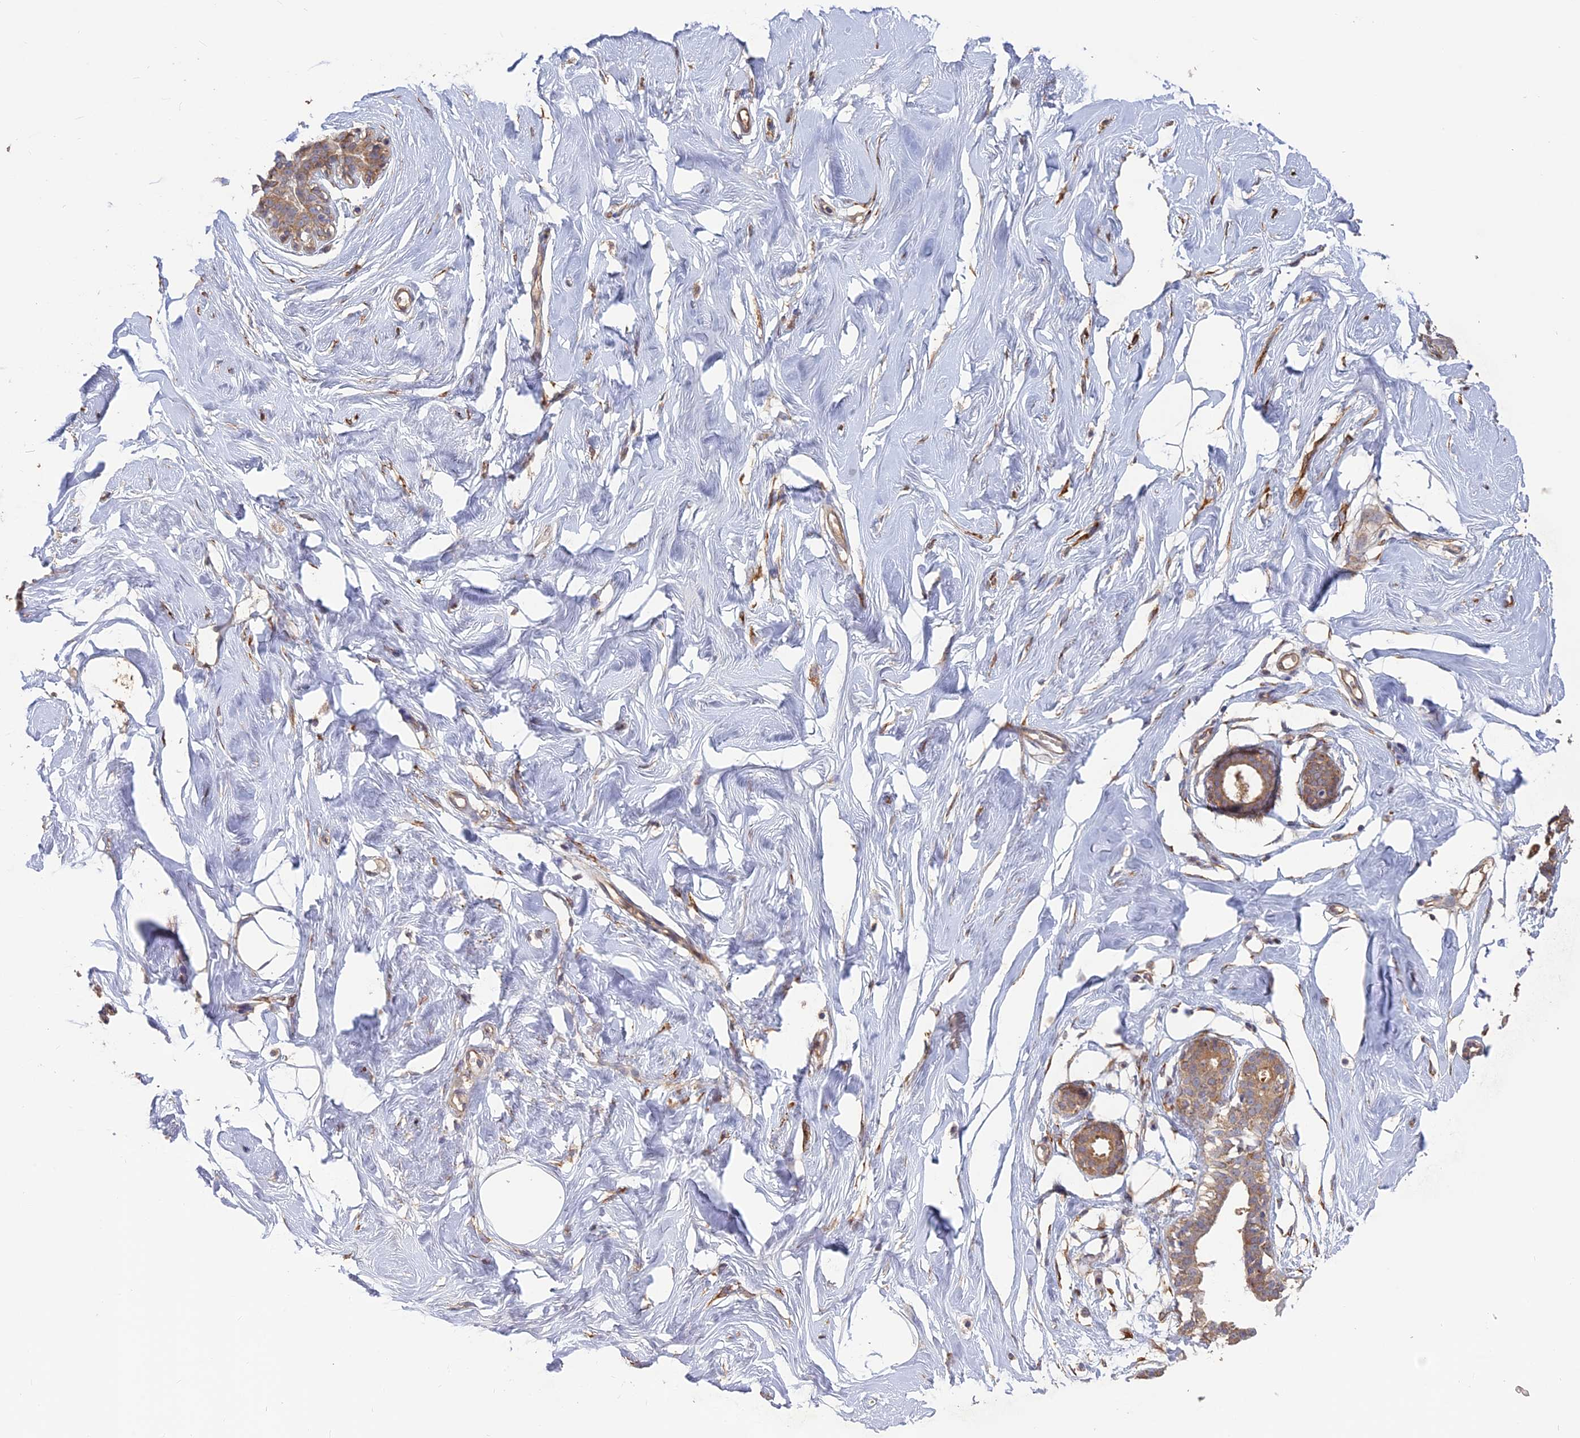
{"staining": {"intensity": "moderate", "quantity": ">75%", "location": "cytoplasmic/membranous"}, "tissue": "breast", "cell_type": "Adipocytes", "image_type": "normal", "snomed": [{"axis": "morphology", "description": "Normal tissue, NOS"}, {"axis": "morphology", "description": "Adenoma, NOS"}, {"axis": "topography", "description": "Breast"}], "caption": "Adipocytes exhibit medium levels of moderate cytoplasmic/membranous staining in approximately >75% of cells in benign human breast.", "gene": "PPIC", "patient": {"sex": "female", "age": 23}}